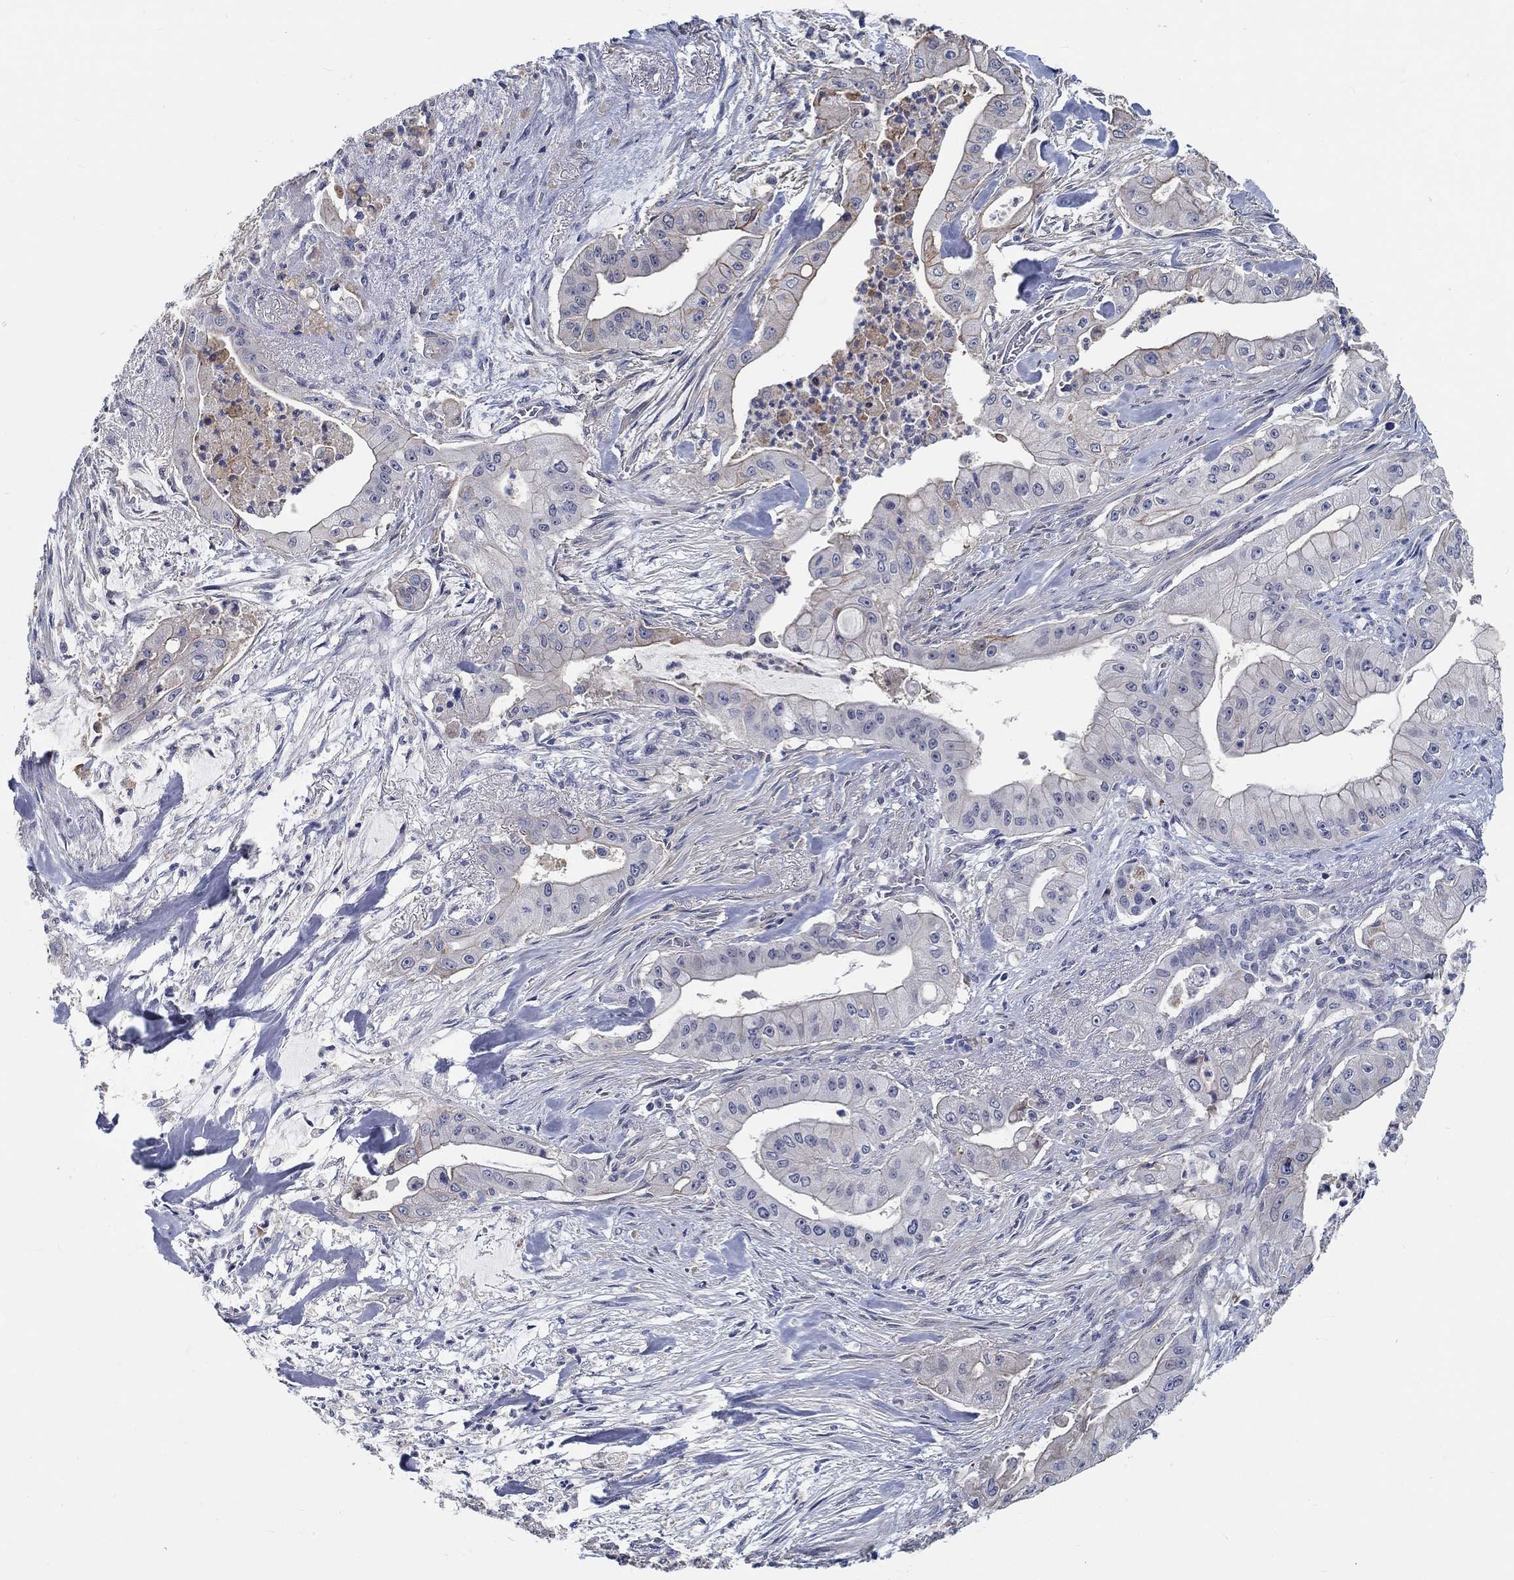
{"staining": {"intensity": "weak", "quantity": "25%-75%", "location": "cytoplasmic/membranous"}, "tissue": "pancreatic cancer", "cell_type": "Tumor cells", "image_type": "cancer", "snomed": [{"axis": "morphology", "description": "Normal tissue, NOS"}, {"axis": "morphology", "description": "Inflammation, NOS"}, {"axis": "morphology", "description": "Adenocarcinoma, NOS"}, {"axis": "topography", "description": "Pancreas"}], "caption": "Protein analysis of pancreatic cancer (adenocarcinoma) tissue exhibits weak cytoplasmic/membranous expression in approximately 25%-75% of tumor cells.", "gene": "MYBPC1", "patient": {"sex": "male", "age": 57}}